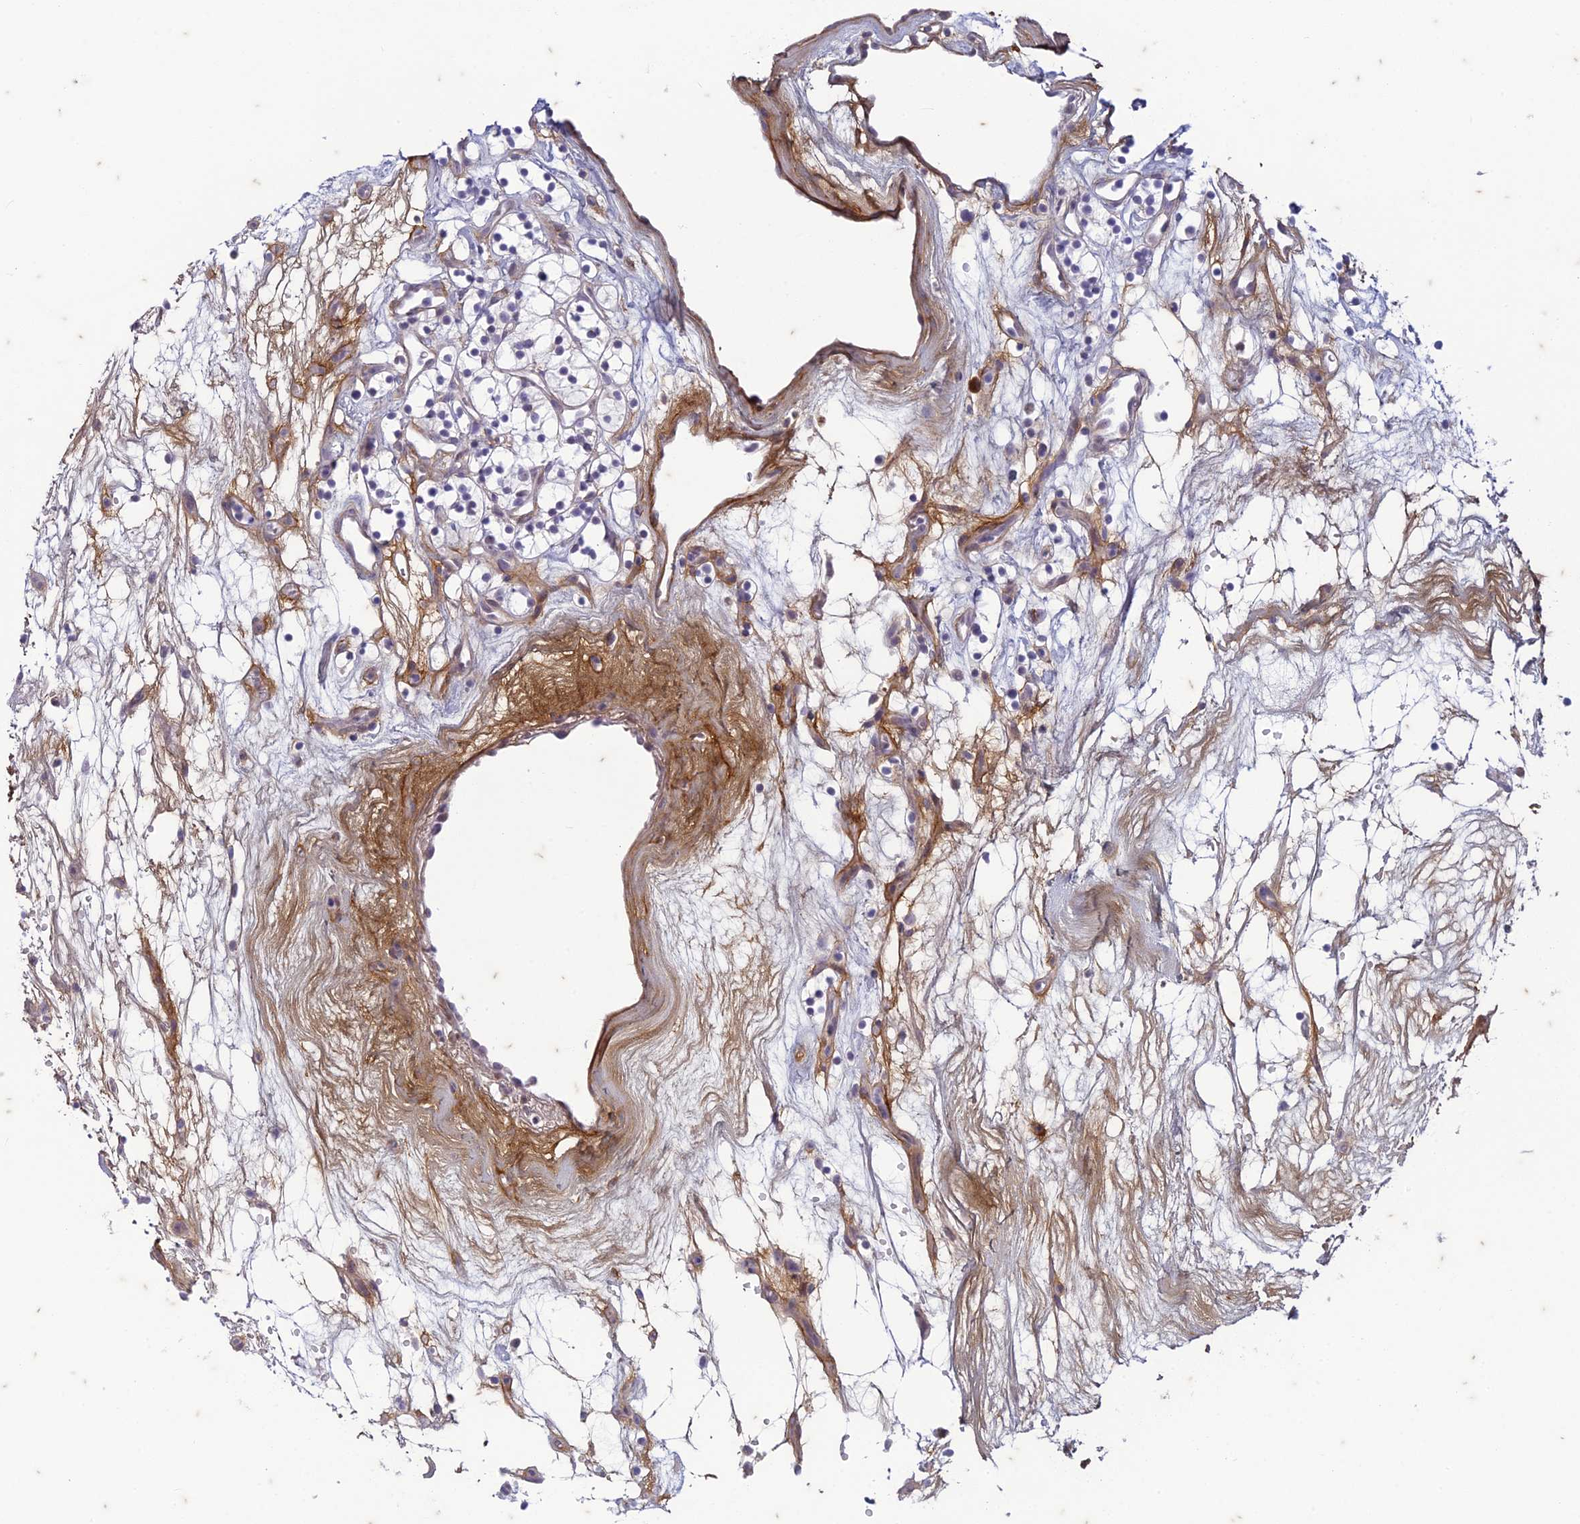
{"staining": {"intensity": "negative", "quantity": "none", "location": "none"}, "tissue": "renal cancer", "cell_type": "Tumor cells", "image_type": "cancer", "snomed": [{"axis": "morphology", "description": "Adenocarcinoma, NOS"}, {"axis": "topography", "description": "Kidney"}], "caption": "Renal cancer was stained to show a protein in brown. There is no significant expression in tumor cells.", "gene": "PABPN1L", "patient": {"sex": "female", "age": 57}}